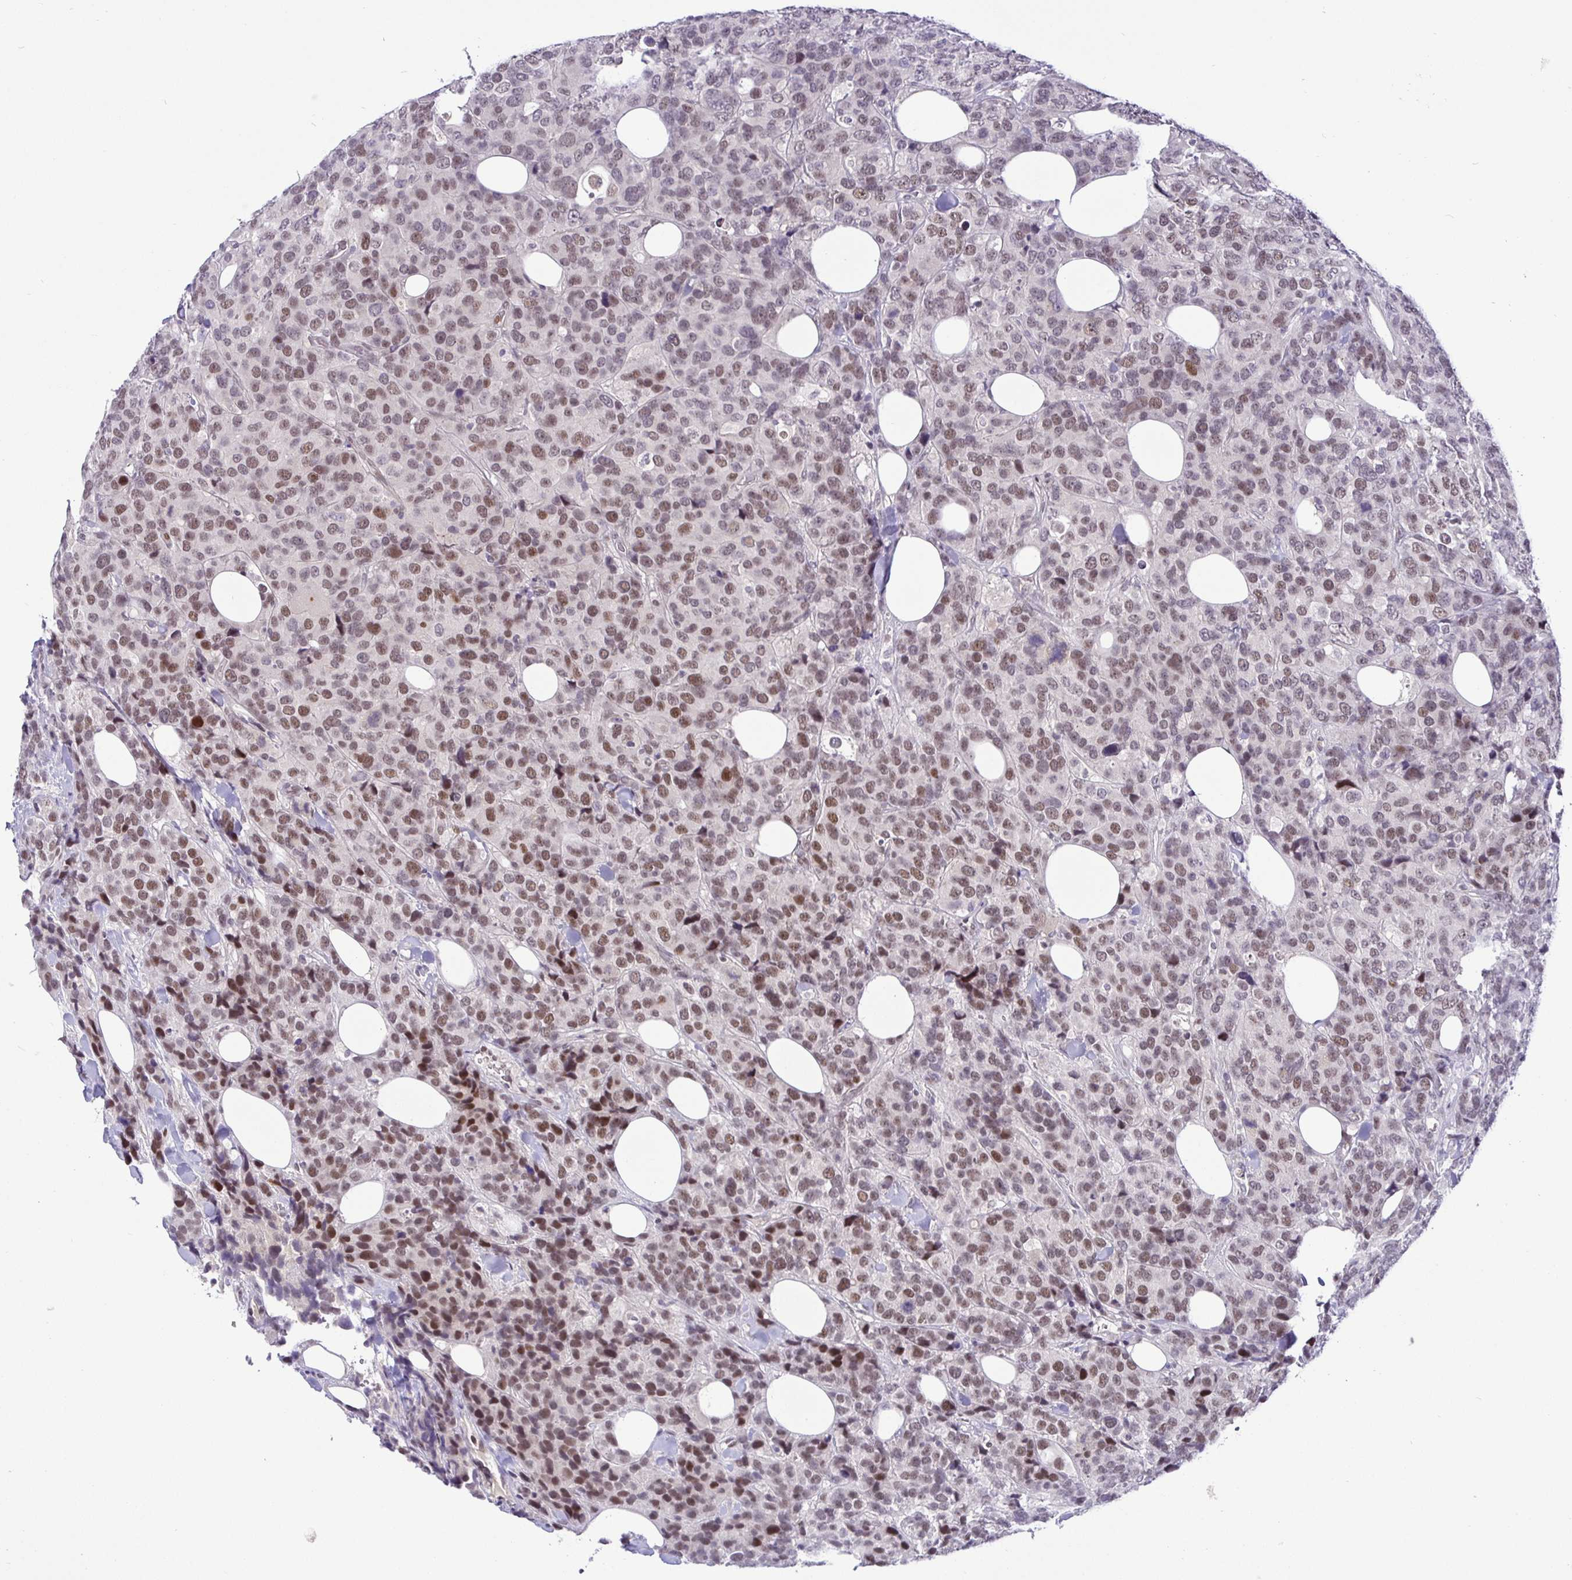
{"staining": {"intensity": "moderate", "quantity": ">75%", "location": "nuclear"}, "tissue": "breast cancer", "cell_type": "Tumor cells", "image_type": "cancer", "snomed": [{"axis": "morphology", "description": "Lobular carcinoma"}, {"axis": "topography", "description": "Breast"}], "caption": "Human breast cancer stained for a protein (brown) exhibits moderate nuclear positive positivity in about >75% of tumor cells.", "gene": "NUP188", "patient": {"sex": "female", "age": 59}}